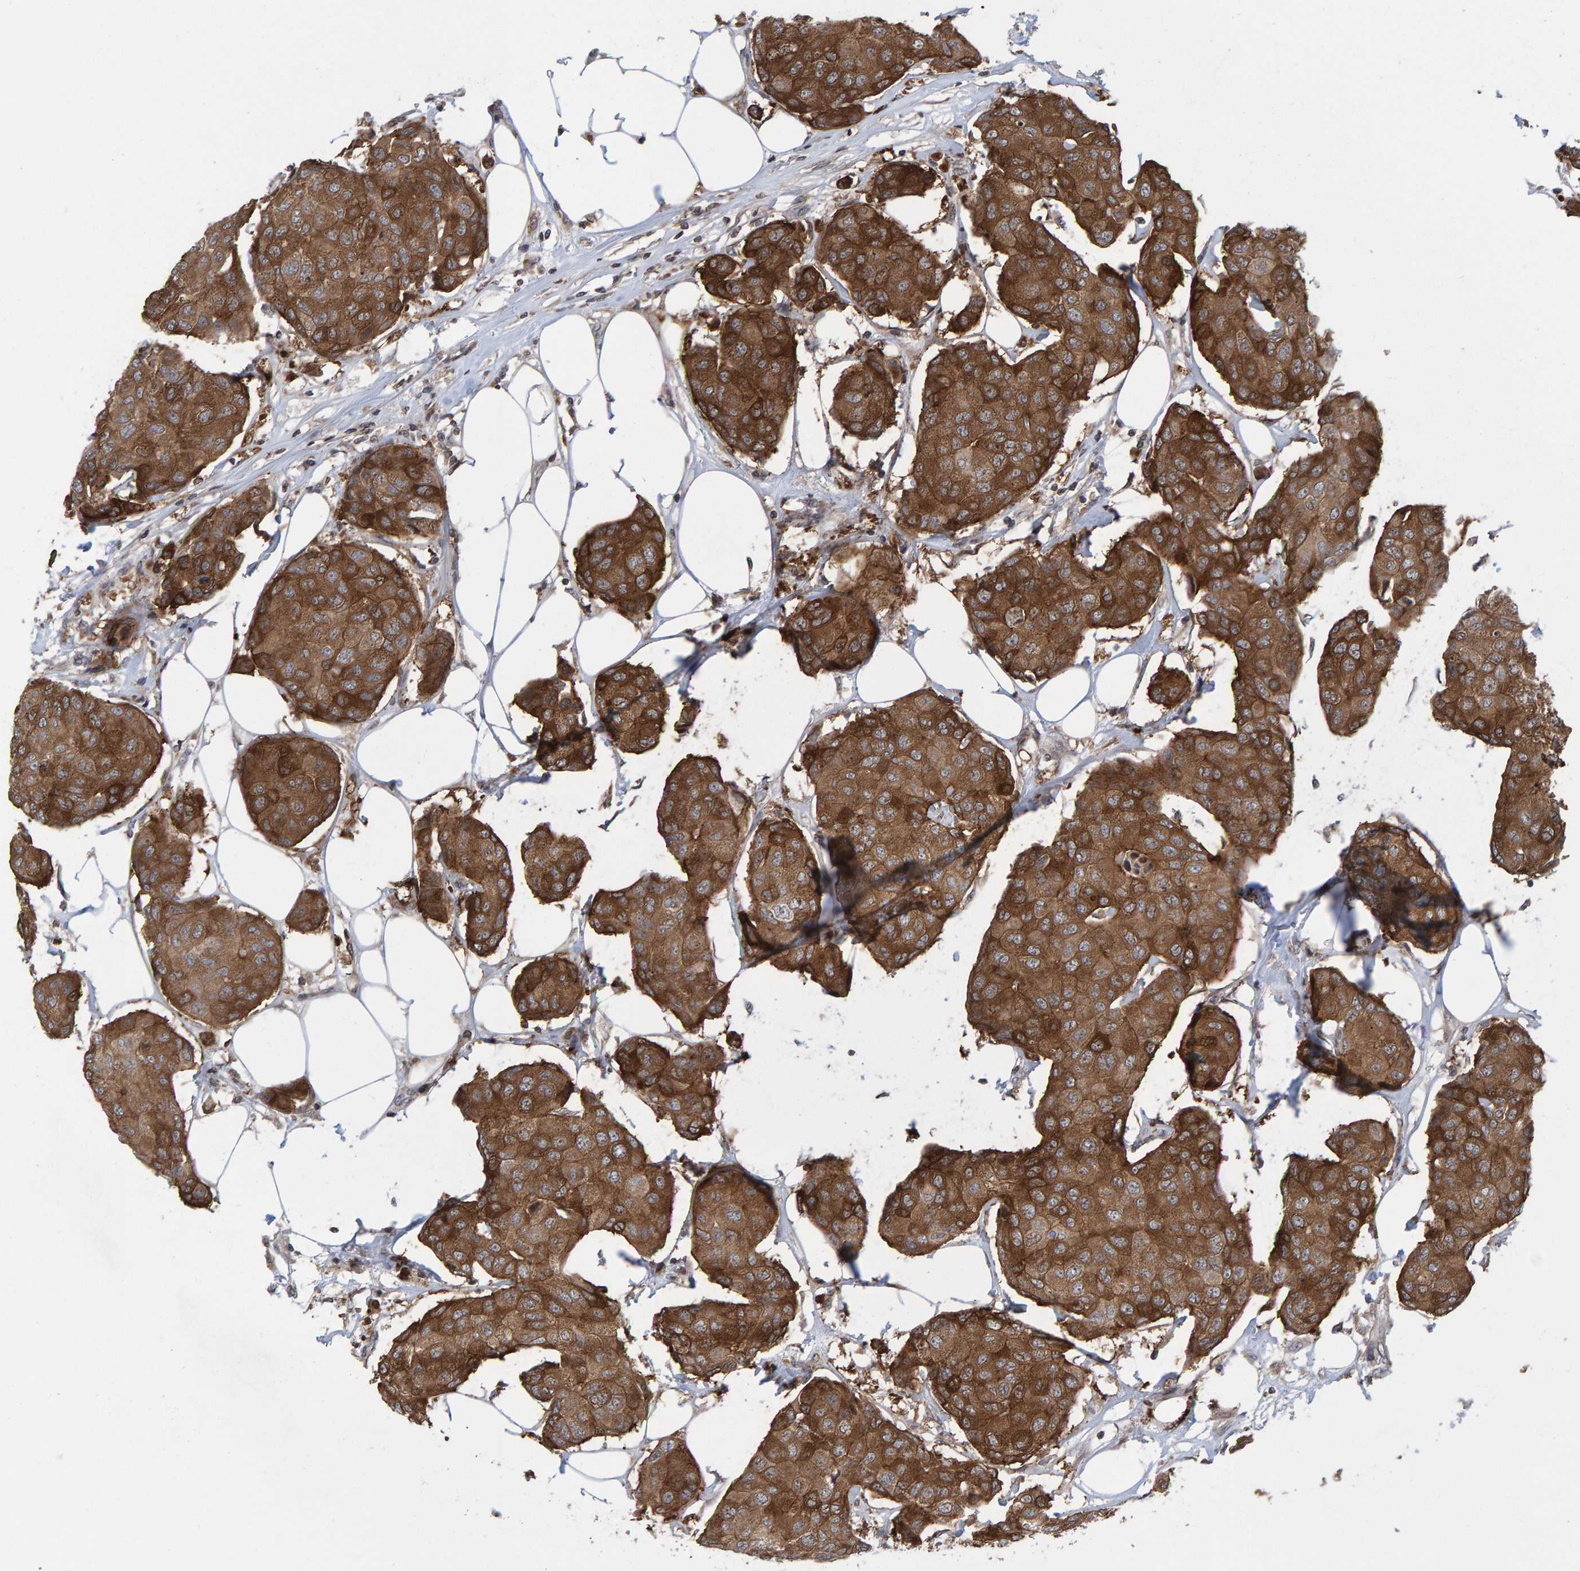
{"staining": {"intensity": "strong", "quantity": ">75%", "location": "cytoplasmic/membranous"}, "tissue": "breast cancer", "cell_type": "Tumor cells", "image_type": "cancer", "snomed": [{"axis": "morphology", "description": "Duct carcinoma"}, {"axis": "topography", "description": "Breast"}], "caption": "DAB immunohistochemical staining of human breast invasive ductal carcinoma exhibits strong cytoplasmic/membranous protein expression in about >75% of tumor cells. (Brightfield microscopy of DAB IHC at high magnification).", "gene": "GAB2", "patient": {"sex": "female", "age": 80}}